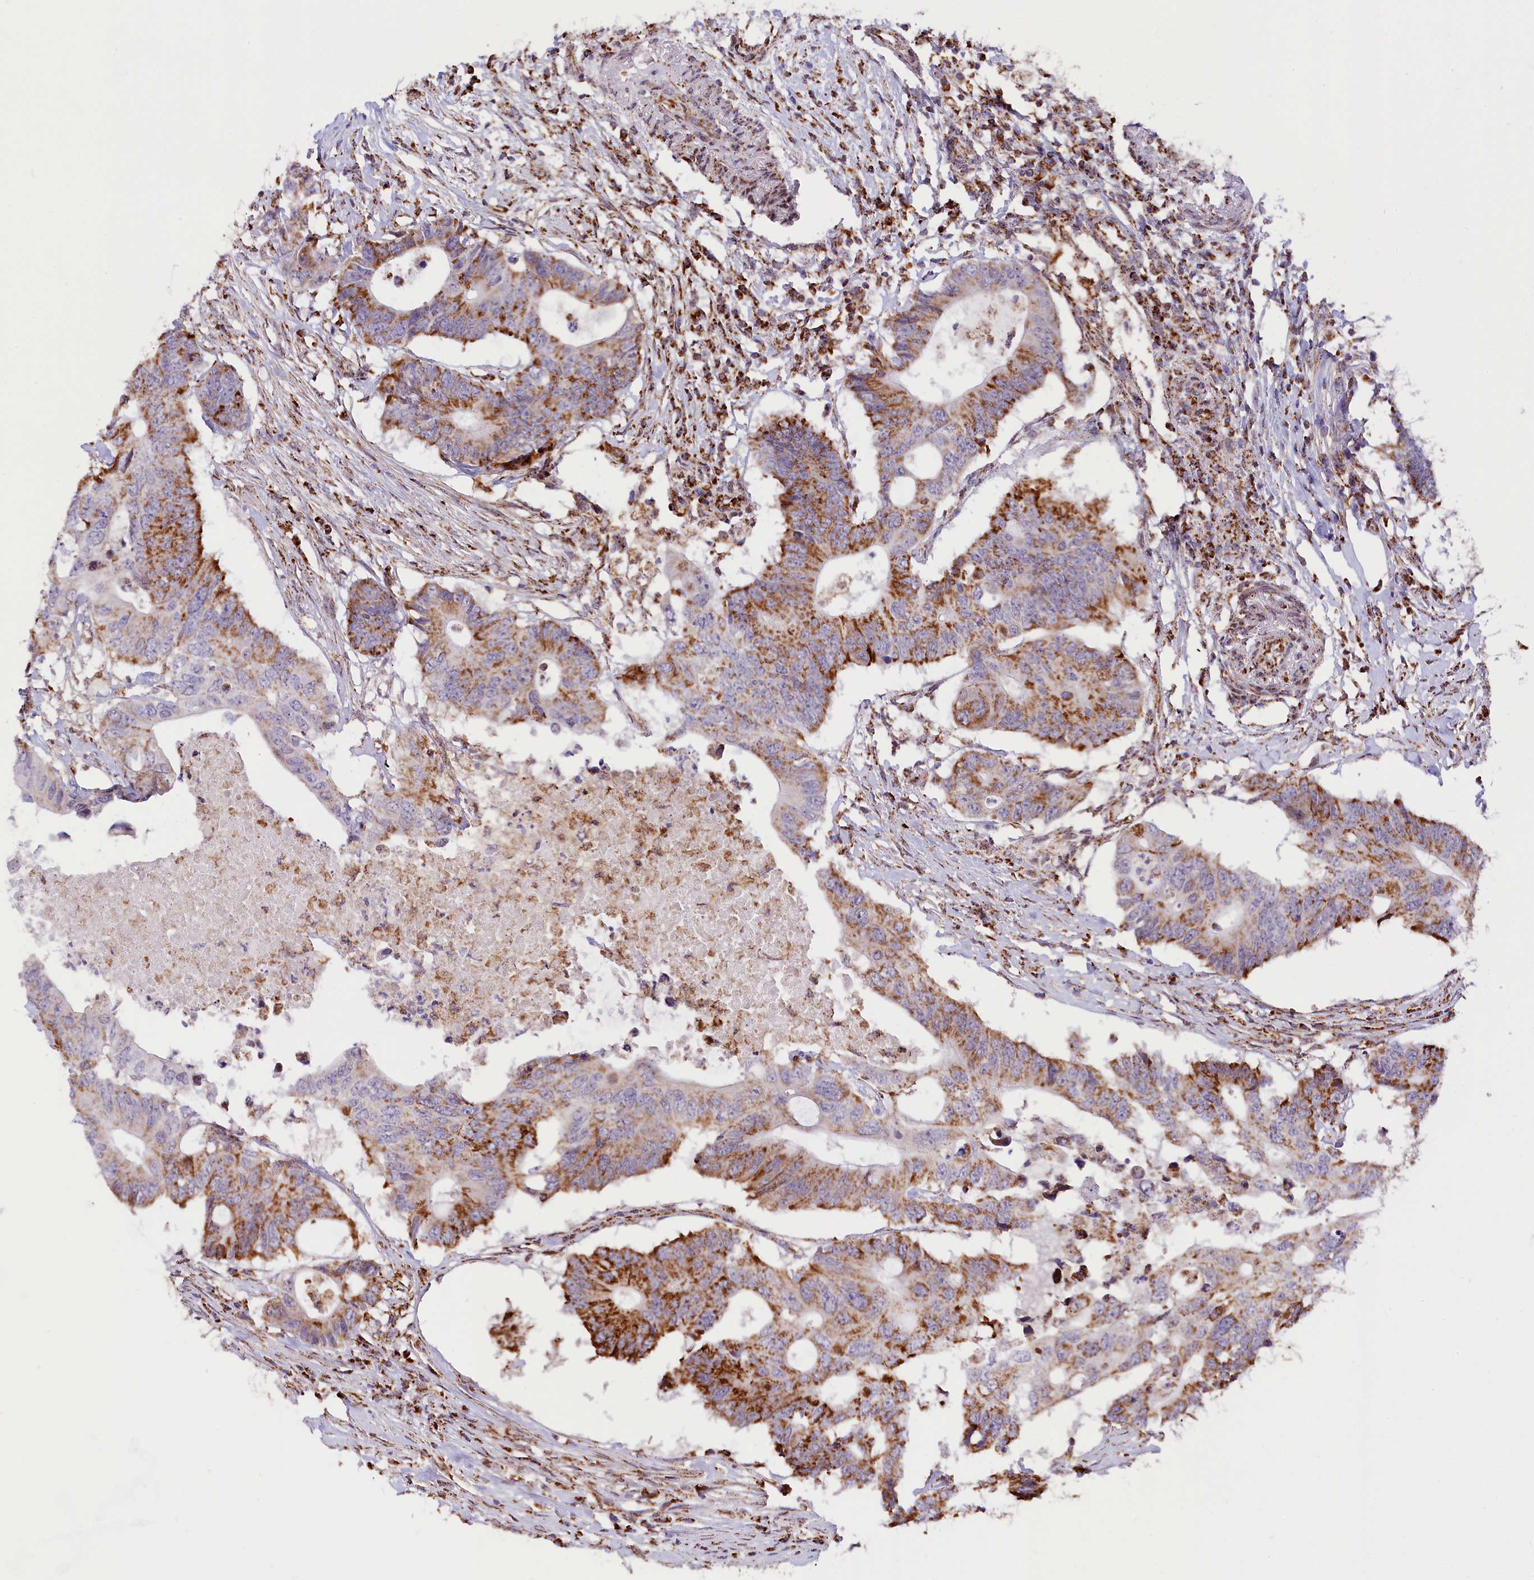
{"staining": {"intensity": "strong", "quantity": "25%-75%", "location": "cytoplasmic/membranous"}, "tissue": "colorectal cancer", "cell_type": "Tumor cells", "image_type": "cancer", "snomed": [{"axis": "morphology", "description": "Adenocarcinoma, NOS"}, {"axis": "topography", "description": "Colon"}], "caption": "A high amount of strong cytoplasmic/membranous positivity is appreciated in about 25%-75% of tumor cells in colorectal adenocarcinoma tissue.", "gene": "NDUFA8", "patient": {"sex": "male", "age": 71}}